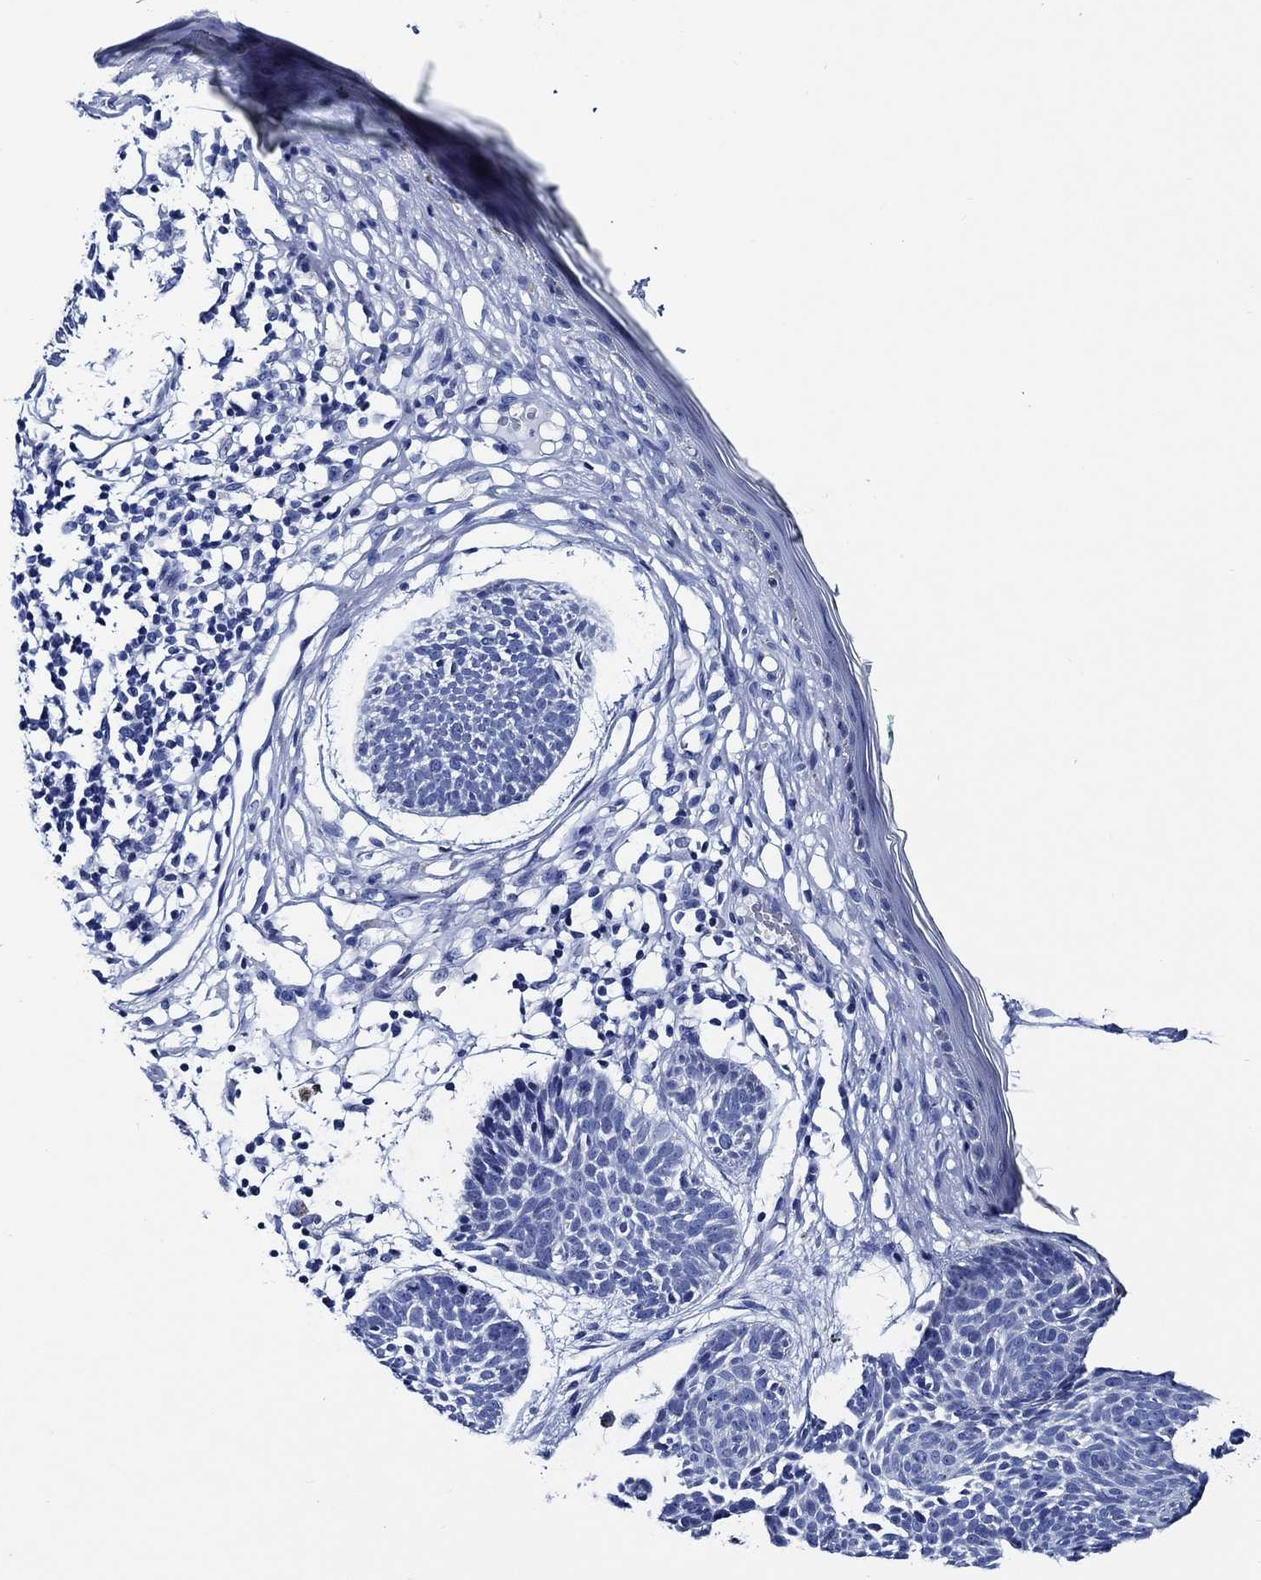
{"staining": {"intensity": "negative", "quantity": "none", "location": "none"}, "tissue": "skin cancer", "cell_type": "Tumor cells", "image_type": "cancer", "snomed": [{"axis": "morphology", "description": "Basal cell carcinoma"}, {"axis": "topography", "description": "Skin"}], "caption": "A photomicrograph of basal cell carcinoma (skin) stained for a protein displays no brown staining in tumor cells.", "gene": "WDR62", "patient": {"sex": "male", "age": 85}}